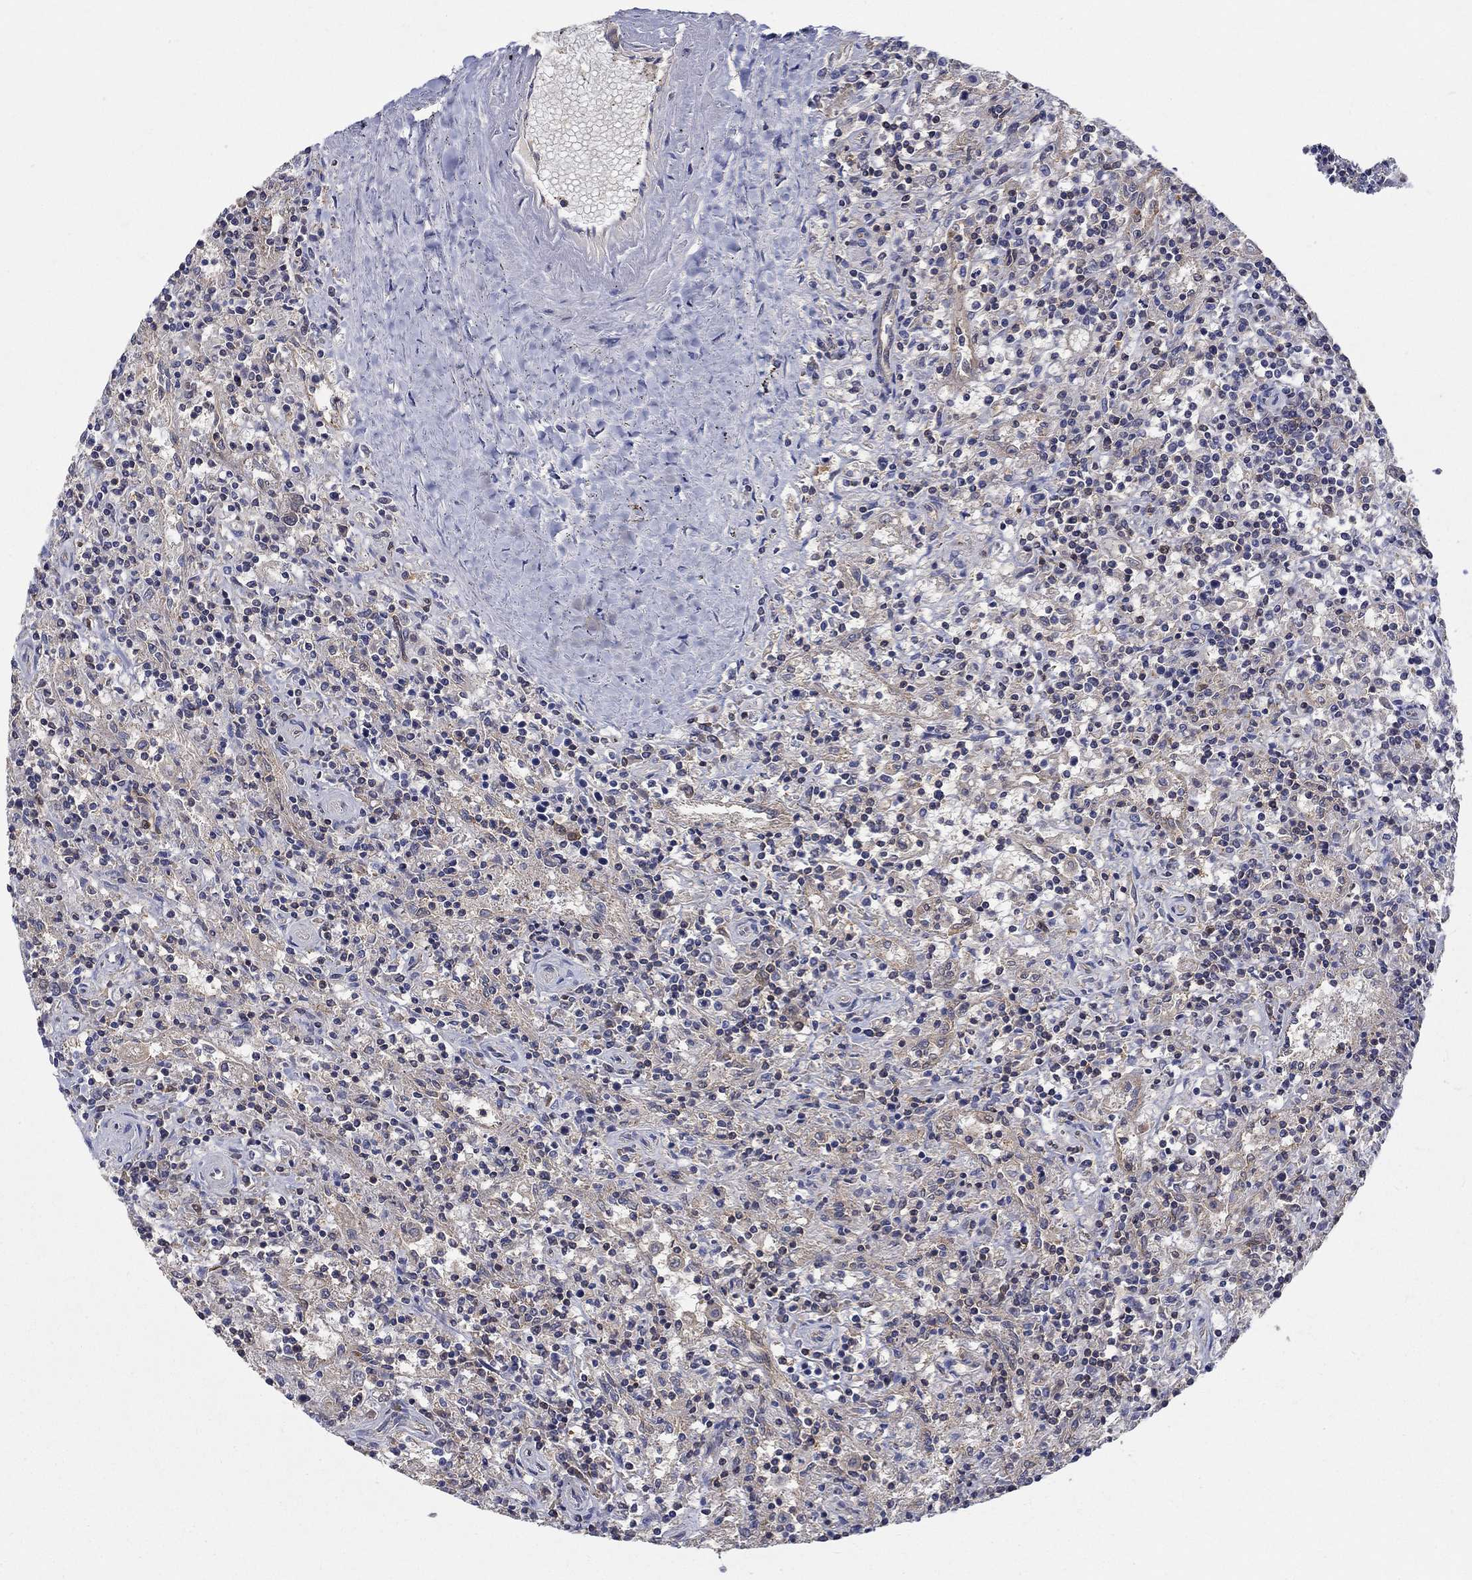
{"staining": {"intensity": "negative", "quantity": "none", "location": "none"}, "tissue": "lymphoma", "cell_type": "Tumor cells", "image_type": "cancer", "snomed": [{"axis": "morphology", "description": "Malignant lymphoma, non-Hodgkin's type, Low grade"}, {"axis": "topography", "description": "Spleen"}], "caption": "Low-grade malignant lymphoma, non-Hodgkin's type was stained to show a protein in brown. There is no significant staining in tumor cells.", "gene": "AGFG2", "patient": {"sex": "male", "age": 62}}